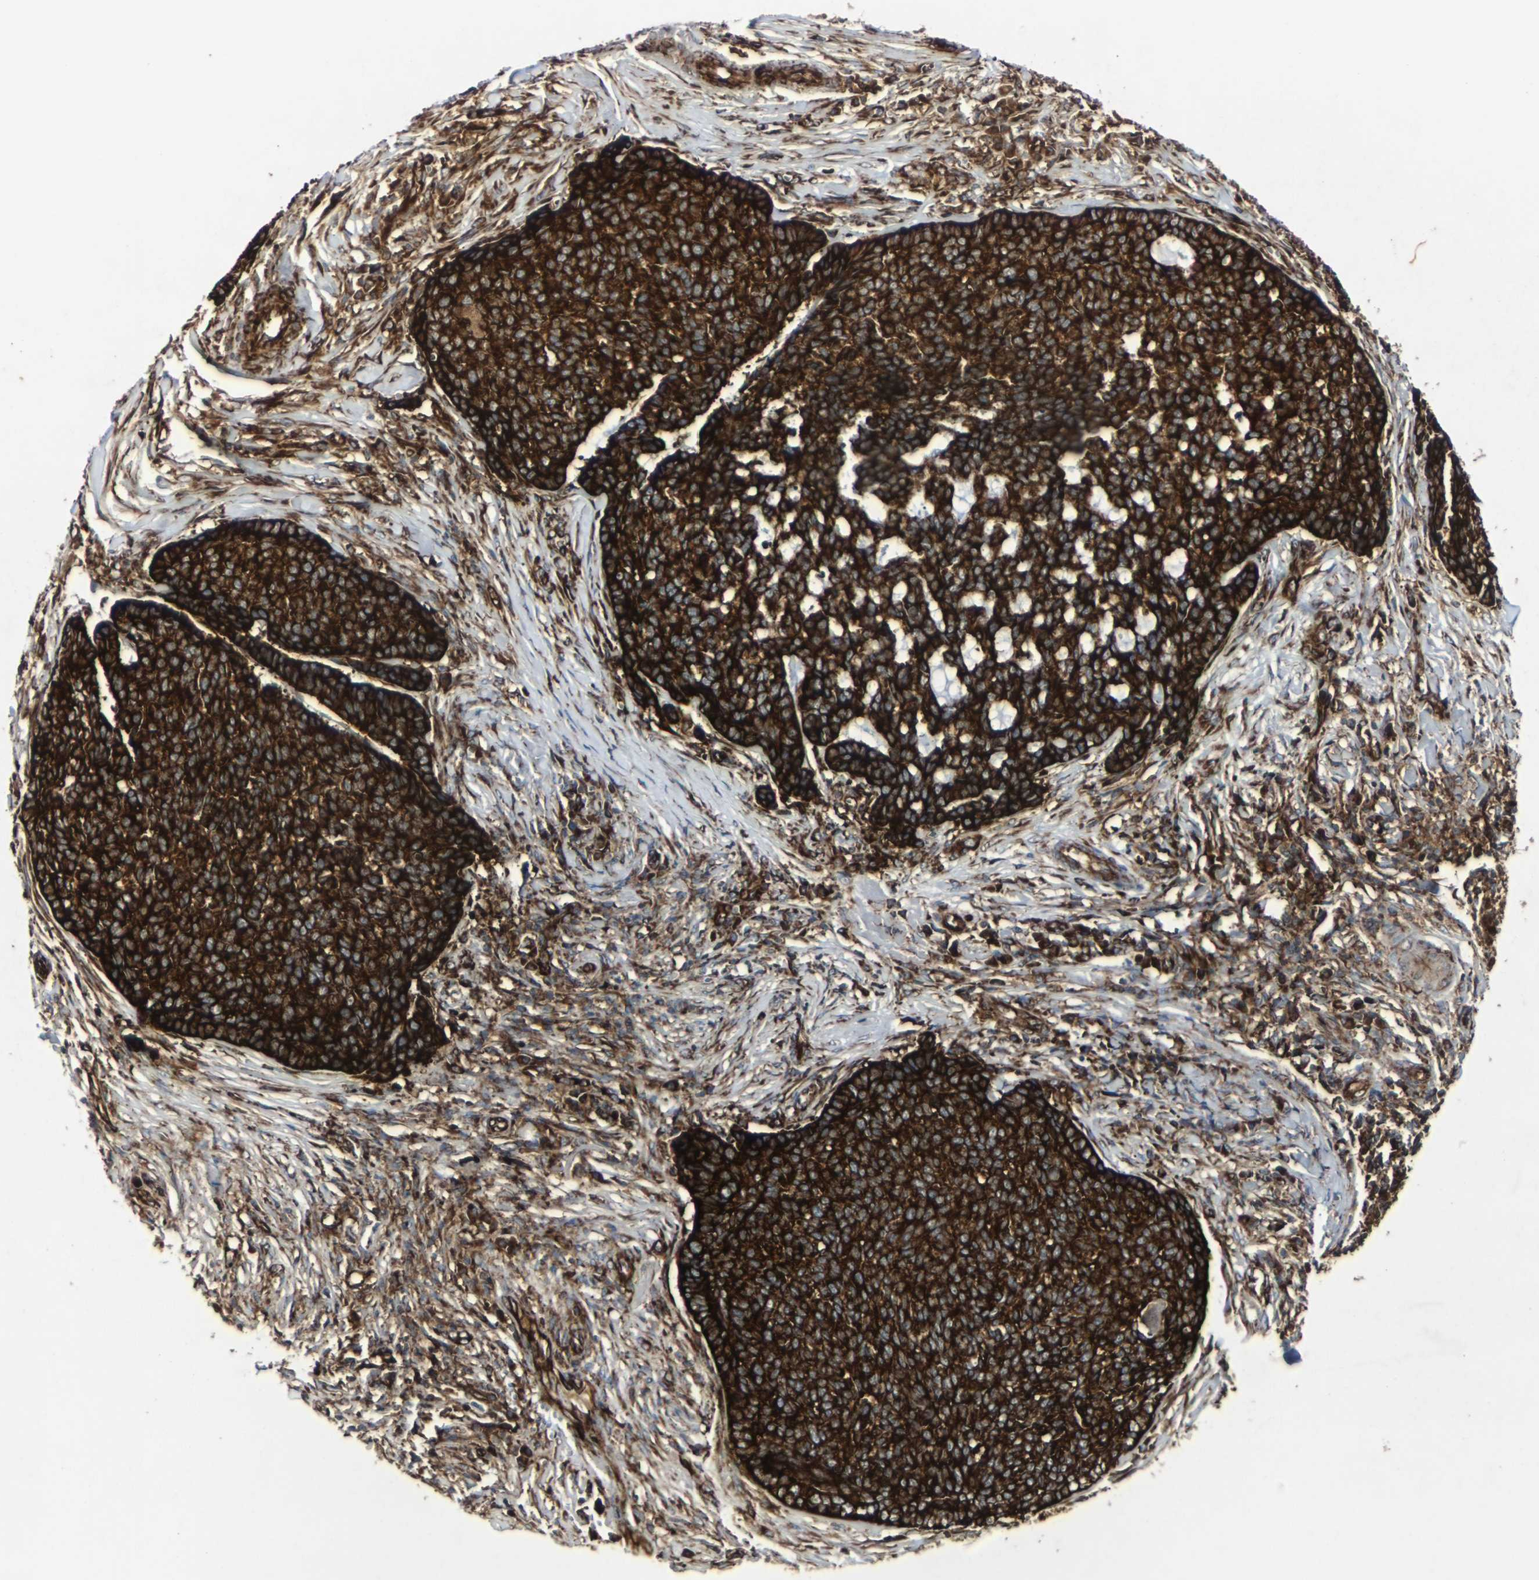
{"staining": {"intensity": "strong", "quantity": ">75%", "location": "cytoplasmic/membranous"}, "tissue": "skin cancer", "cell_type": "Tumor cells", "image_type": "cancer", "snomed": [{"axis": "morphology", "description": "Basal cell carcinoma"}, {"axis": "topography", "description": "Skin"}], "caption": "Immunohistochemistry (IHC) of skin cancer (basal cell carcinoma) reveals high levels of strong cytoplasmic/membranous expression in approximately >75% of tumor cells. (Stains: DAB (3,3'-diaminobenzidine) in brown, nuclei in blue, Microscopy: brightfield microscopy at high magnification).", "gene": "MARCHF2", "patient": {"sex": "male", "age": 84}}